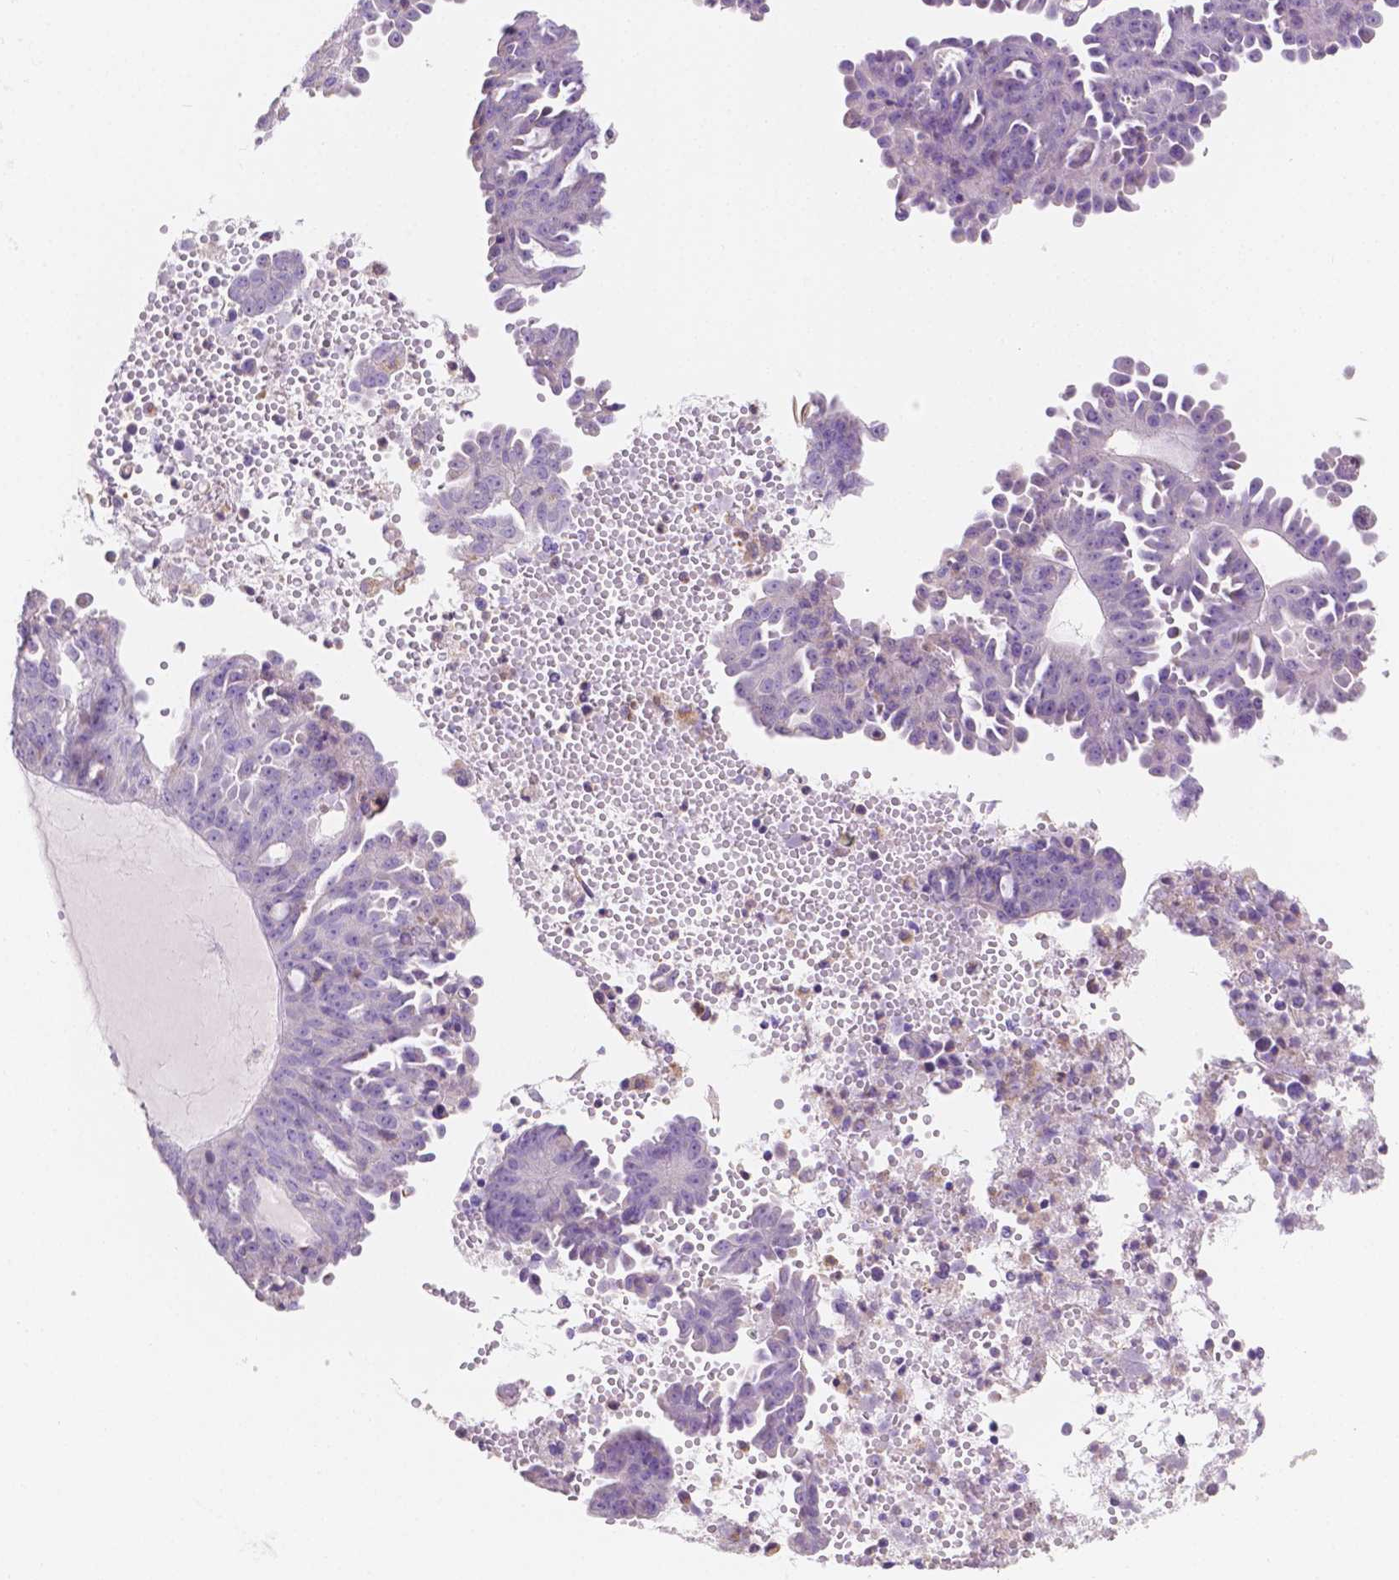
{"staining": {"intensity": "negative", "quantity": "none", "location": "none"}, "tissue": "ovarian cancer", "cell_type": "Tumor cells", "image_type": "cancer", "snomed": [{"axis": "morphology", "description": "Cystadenocarcinoma, serous, NOS"}, {"axis": "topography", "description": "Ovary"}], "caption": "Protein analysis of ovarian serous cystadenocarcinoma reveals no significant positivity in tumor cells.", "gene": "TMEM130", "patient": {"sex": "female", "age": 71}}